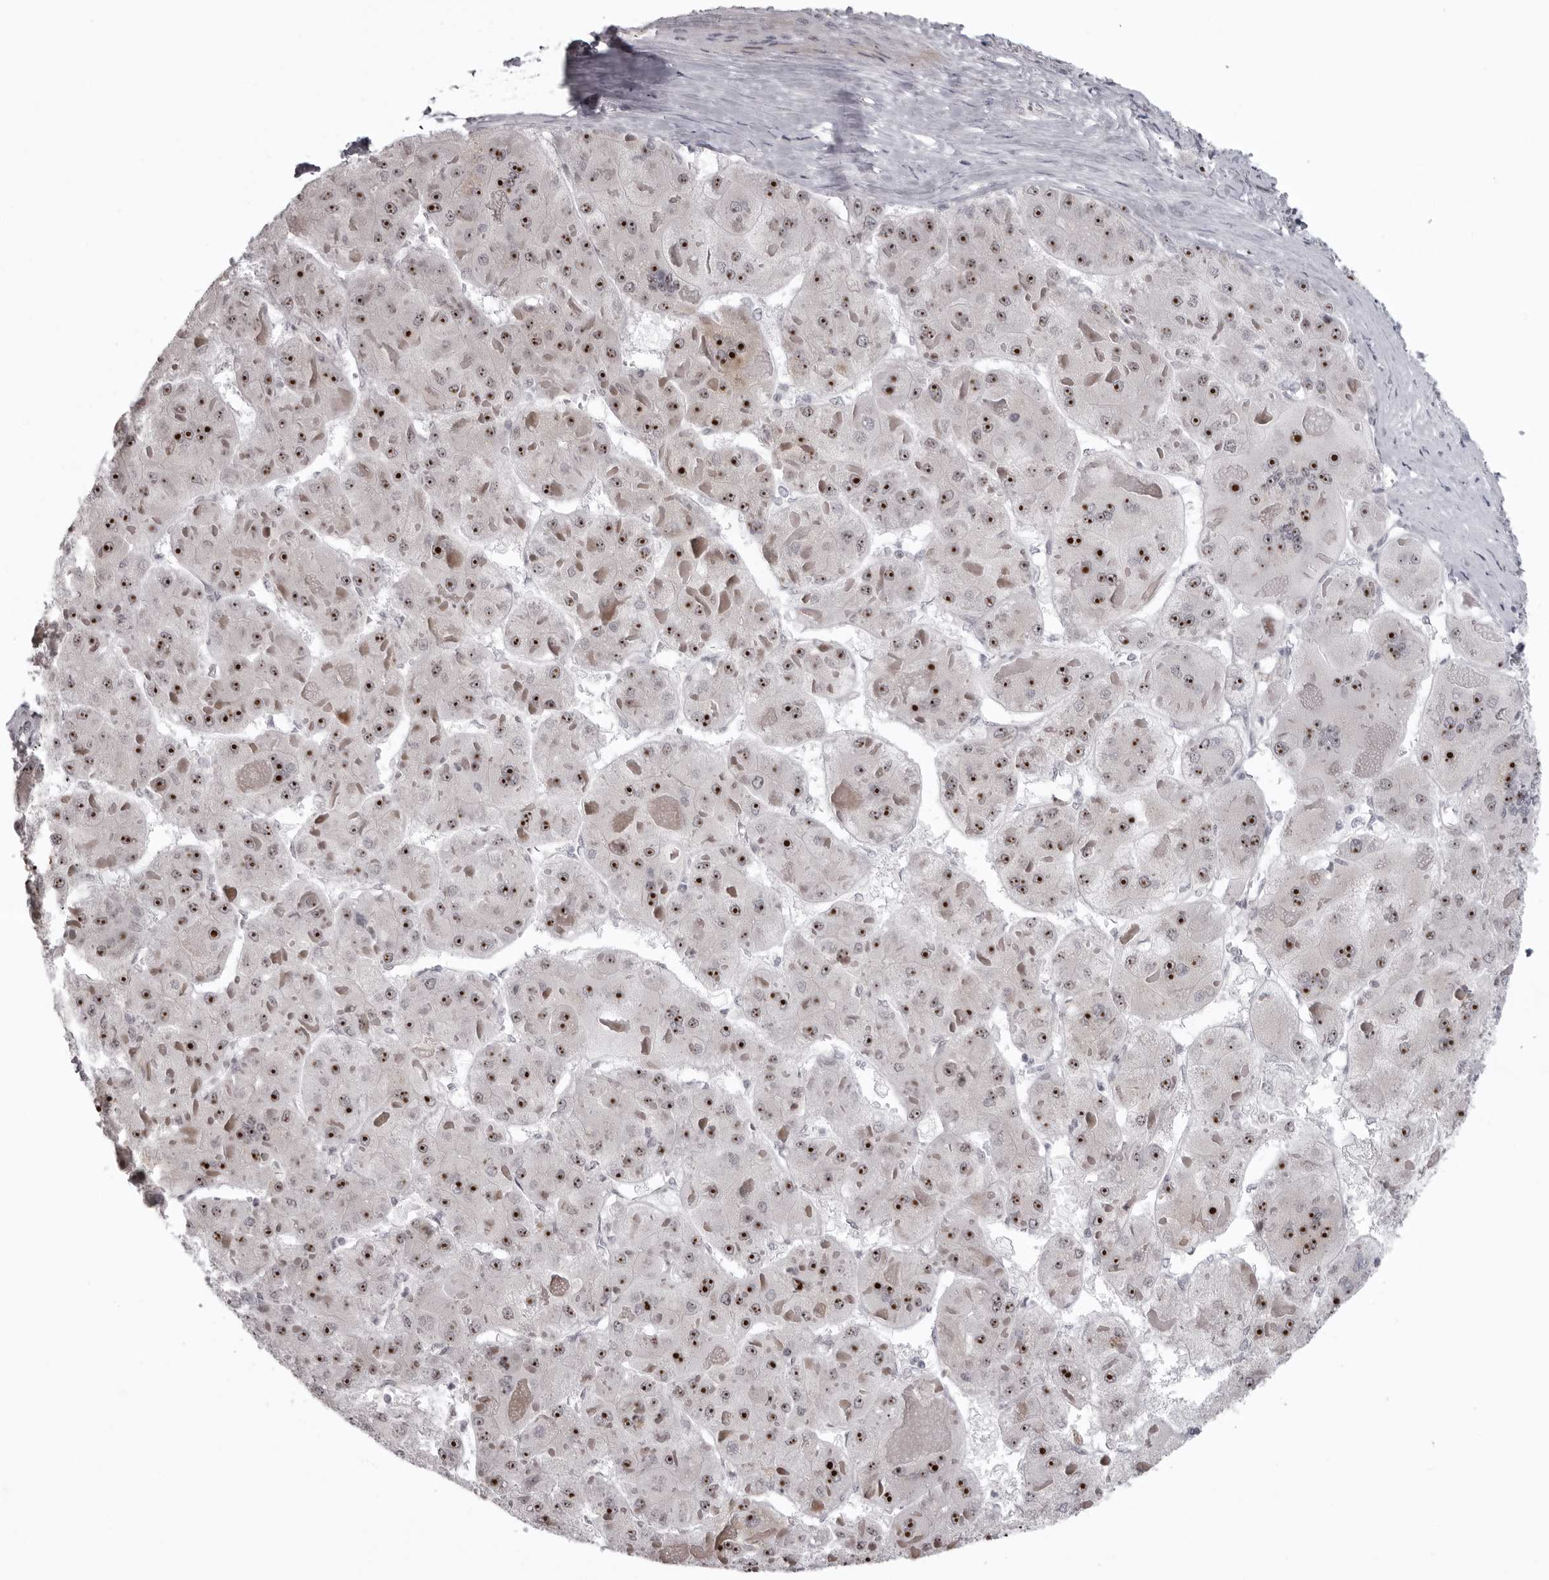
{"staining": {"intensity": "strong", "quantity": ">75%", "location": "nuclear"}, "tissue": "liver cancer", "cell_type": "Tumor cells", "image_type": "cancer", "snomed": [{"axis": "morphology", "description": "Carcinoma, Hepatocellular, NOS"}, {"axis": "topography", "description": "Liver"}], "caption": "Immunohistochemistry (IHC) image of neoplastic tissue: human hepatocellular carcinoma (liver) stained using IHC exhibits high levels of strong protein expression localized specifically in the nuclear of tumor cells, appearing as a nuclear brown color.", "gene": "HELZ", "patient": {"sex": "female", "age": 73}}